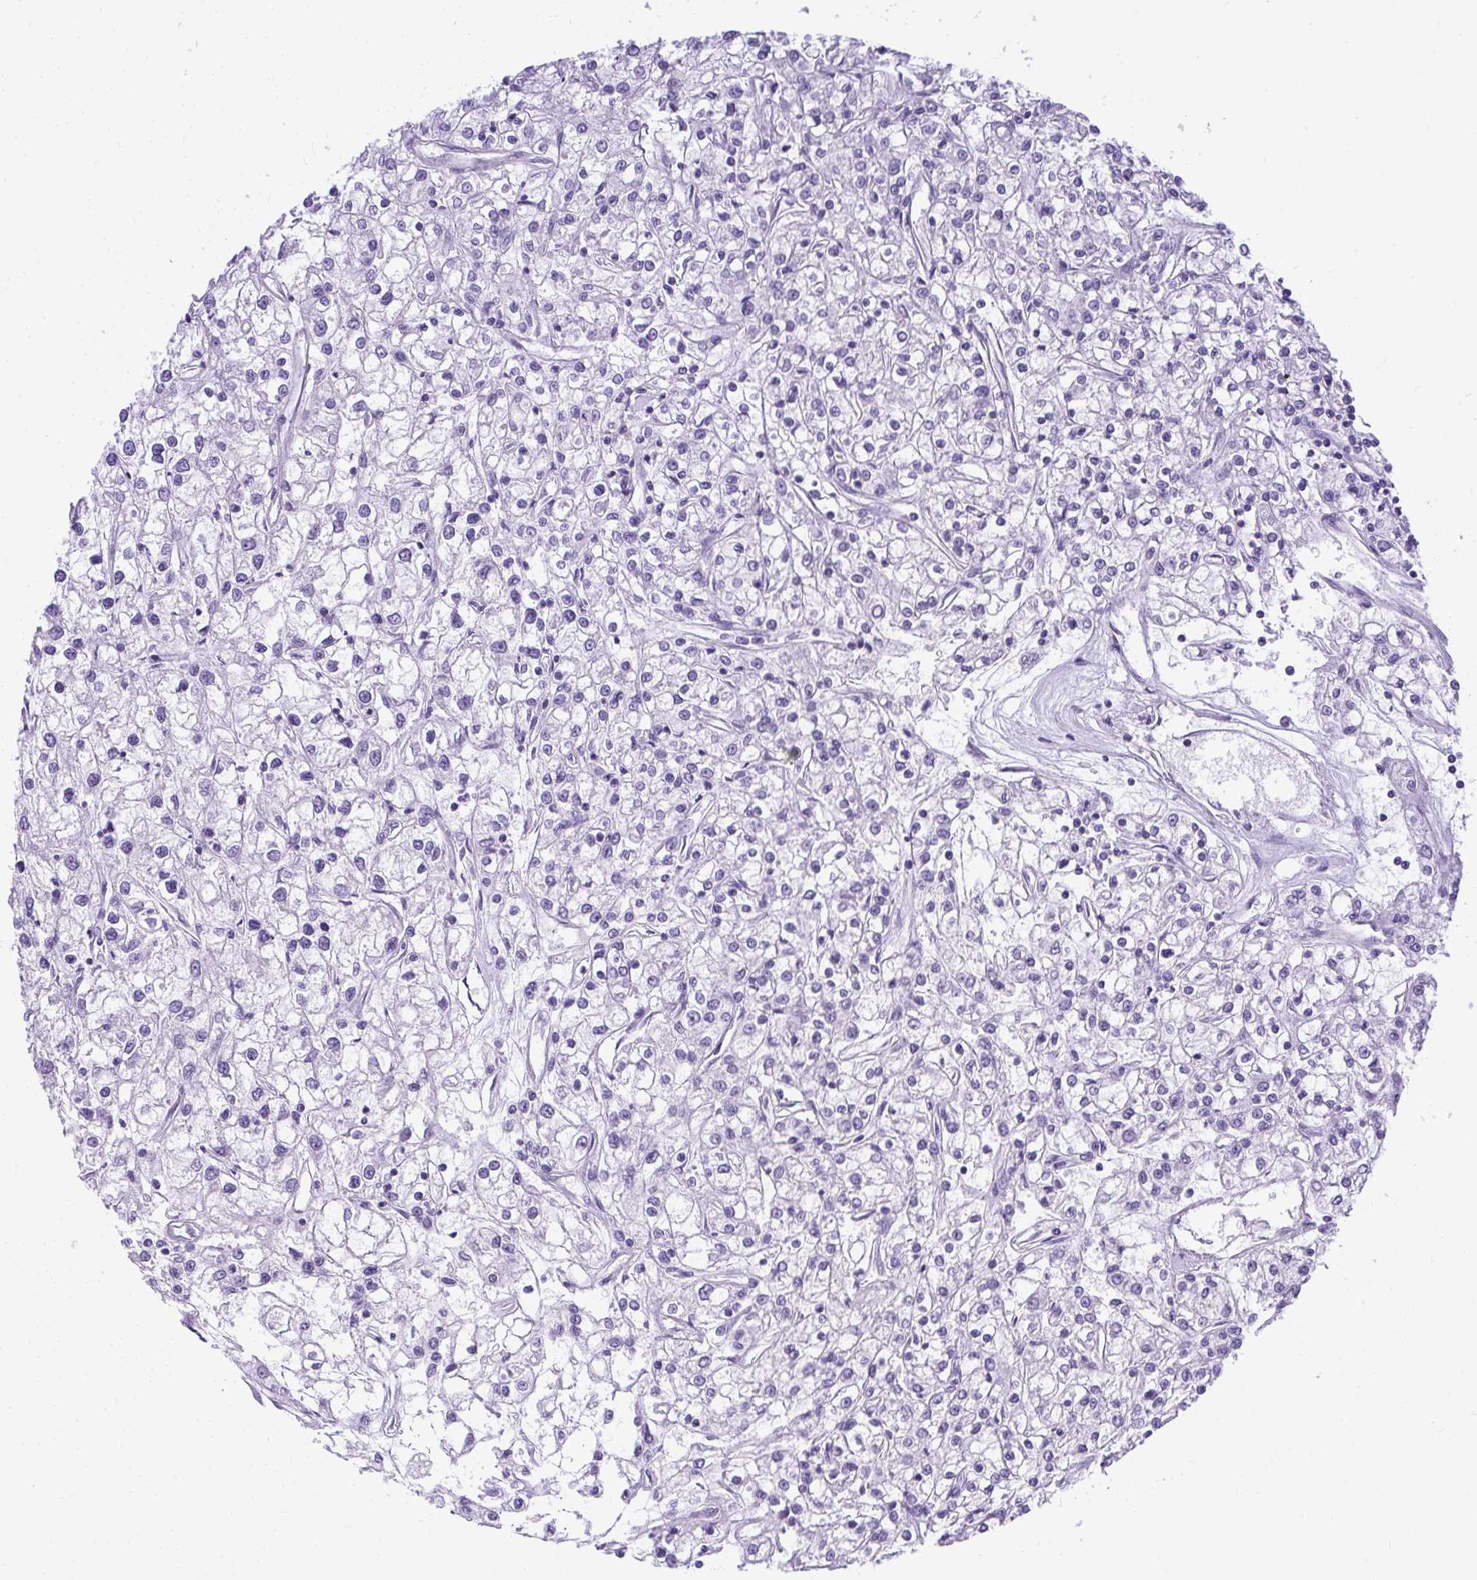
{"staining": {"intensity": "negative", "quantity": "none", "location": "none"}, "tissue": "renal cancer", "cell_type": "Tumor cells", "image_type": "cancer", "snomed": [{"axis": "morphology", "description": "Adenocarcinoma, NOS"}, {"axis": "topography", "description": "Kidney"}], "caption": "DAB (3,3'-diaminobenzidine) immunohistochemical staining of adenocarcinoma (renal) demonstrates no significant staining in tumor cells.", "gene": "PLPPR3", "patient": {"sex": "female", "age": 59}}